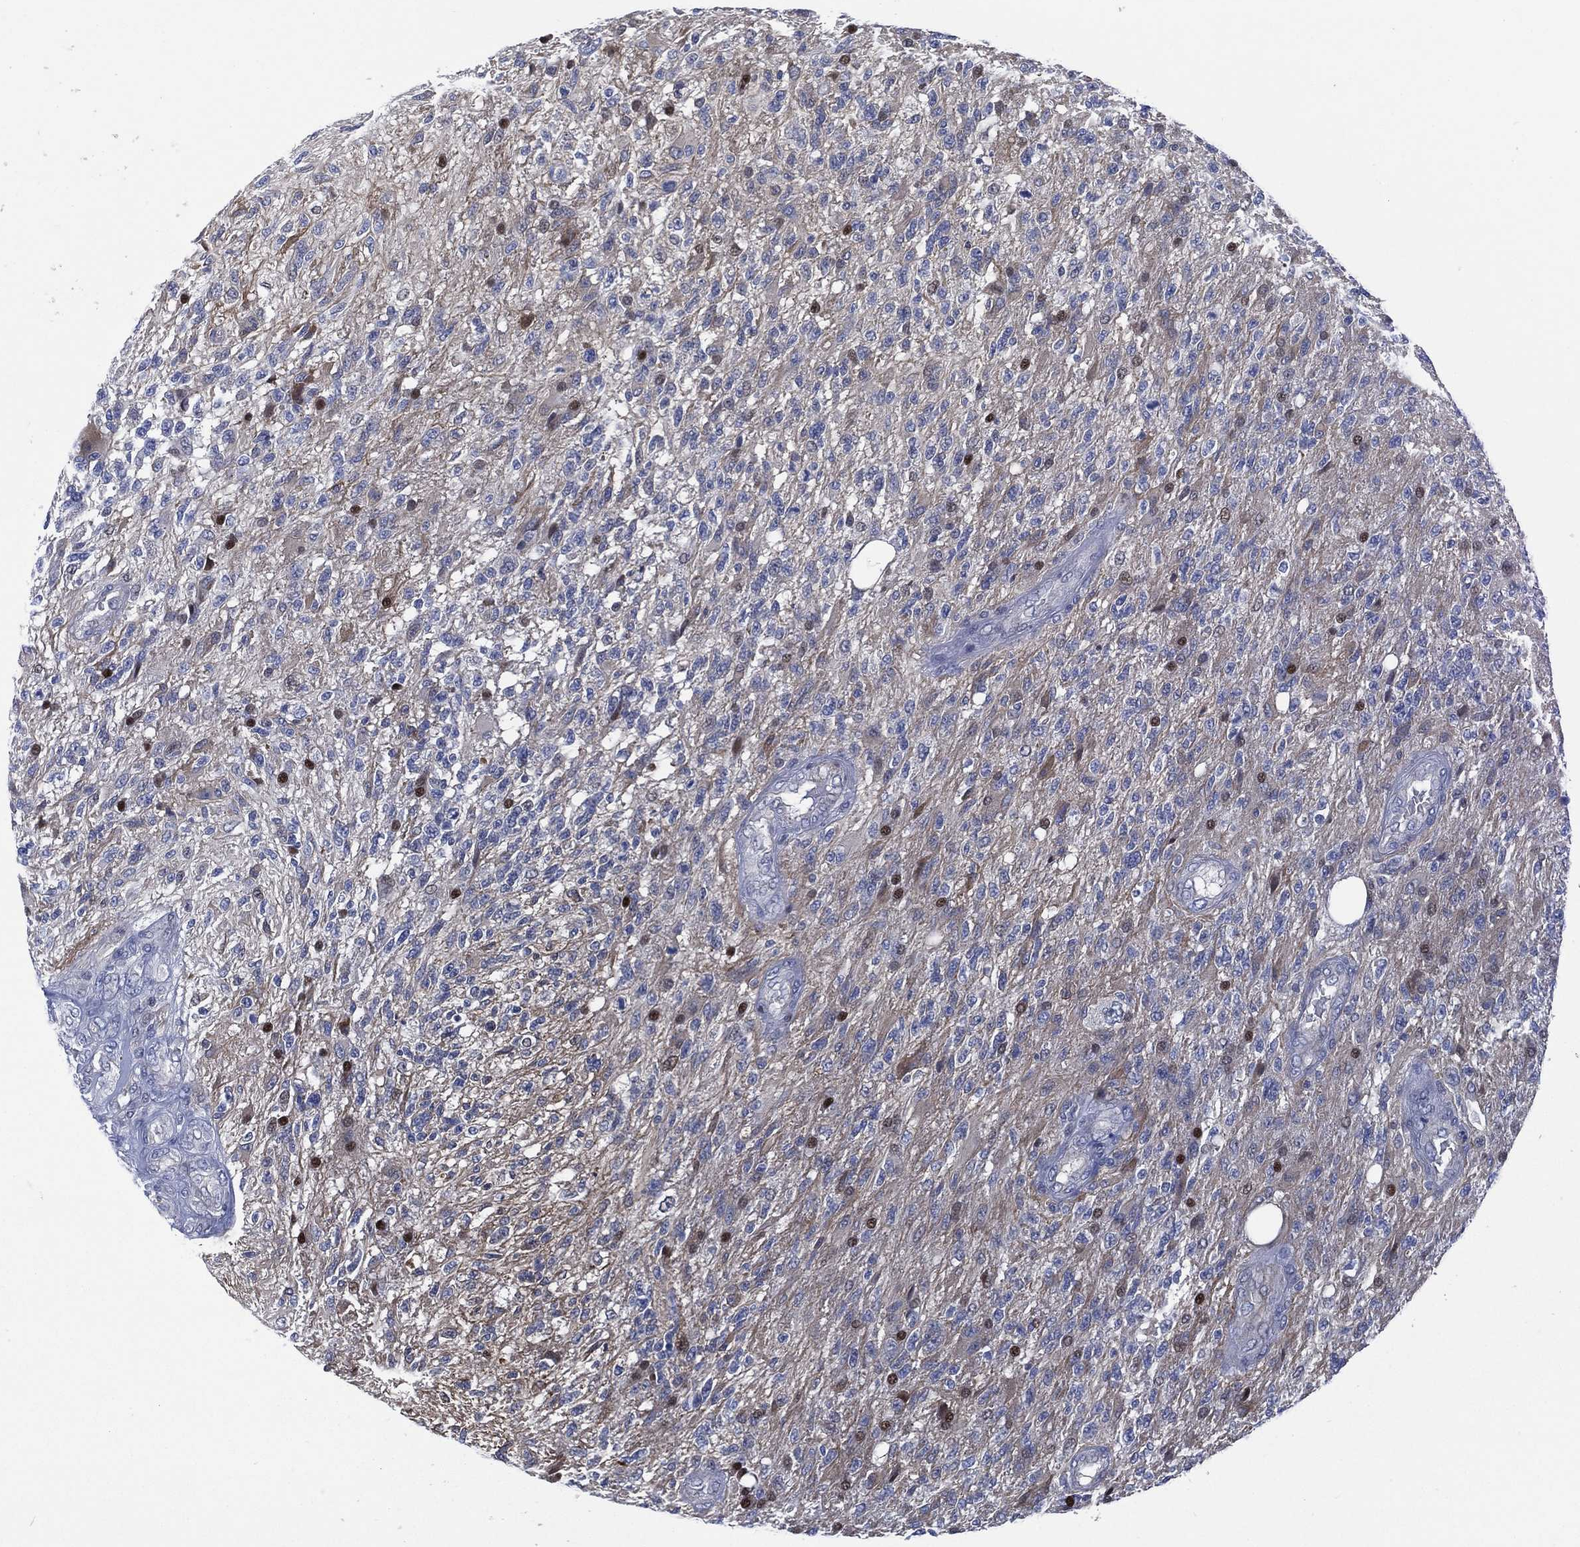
{"staining": {"intensity": "negative", "quantity": "none", "location": "none"}, "tissue": "glioma", "cell_type": "Tumor cells", "image_type": "cancer", "snomed": [{"axis": "morphology", "description": "Glioma, malignant, High grade"}, {"axis": "topography", "description": "Brain"}], "caption": "A micrograph of human malignant high-grade glioma is negative for staining in tumor cells.", "gene": "SLC4A4", "patient": {"sex": "male", "age": 56}}